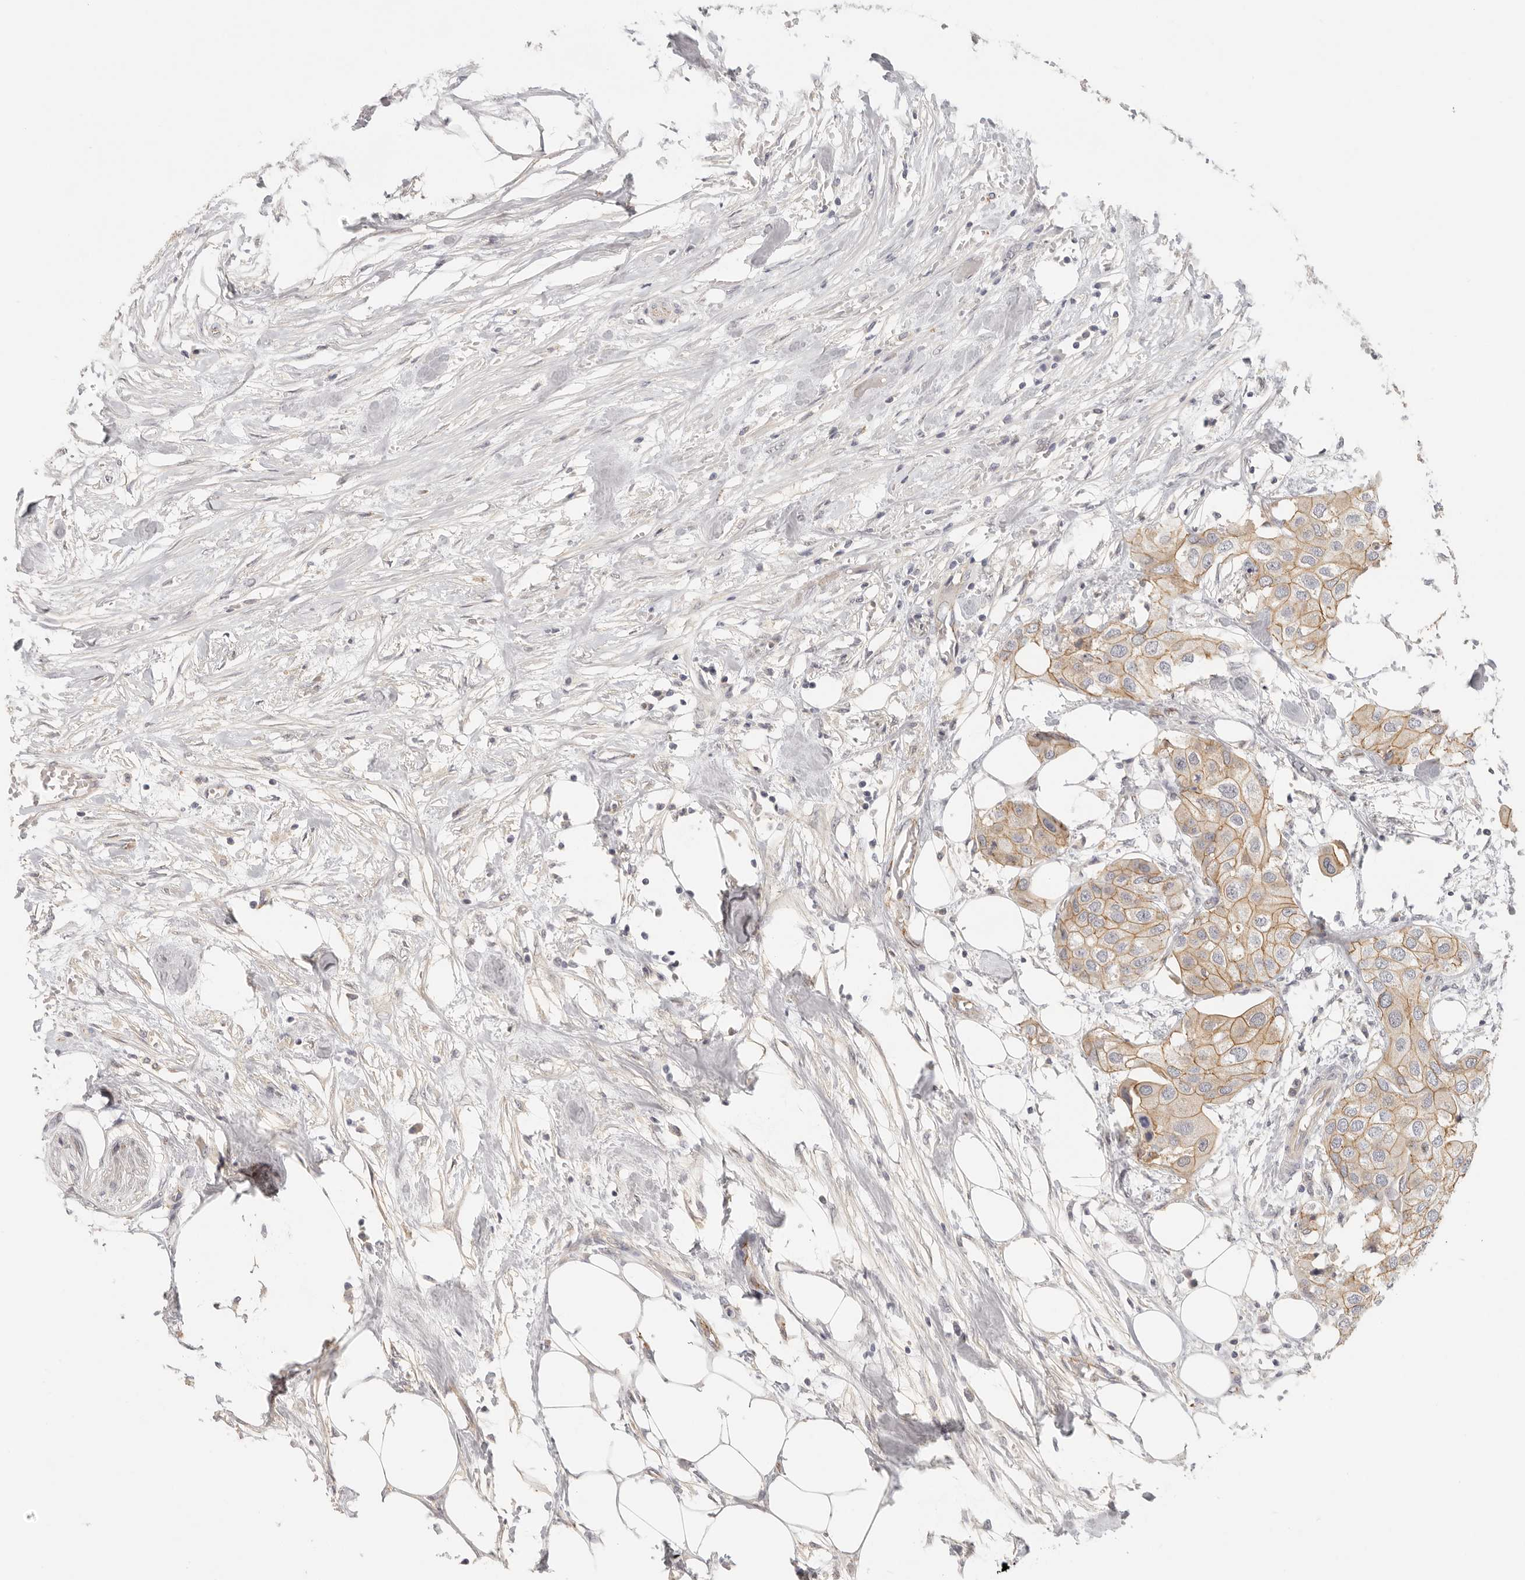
{"staining": {"intensity": "moderate", "quantity": ">75%", "location": "cytoplasmic/membranous"}, "tissue": "urothelial cancer", "cell_type": "Tumor cells", "image_type": "cancer", "snomed": [{"axis": "morphology", "description": "Urothelial carcinoma, High grade"}, {"axis": "topography", "description": "Urinary bladder"}], "caption": "This micrograph reveals immunohistochemistry staining of human urothelial cancer, with medium moderate cytoplasmic/membranous staining in about >75% of tumor cells.", "gene": "ANXA9", "patient": {"sex": "male", "age": 64}}